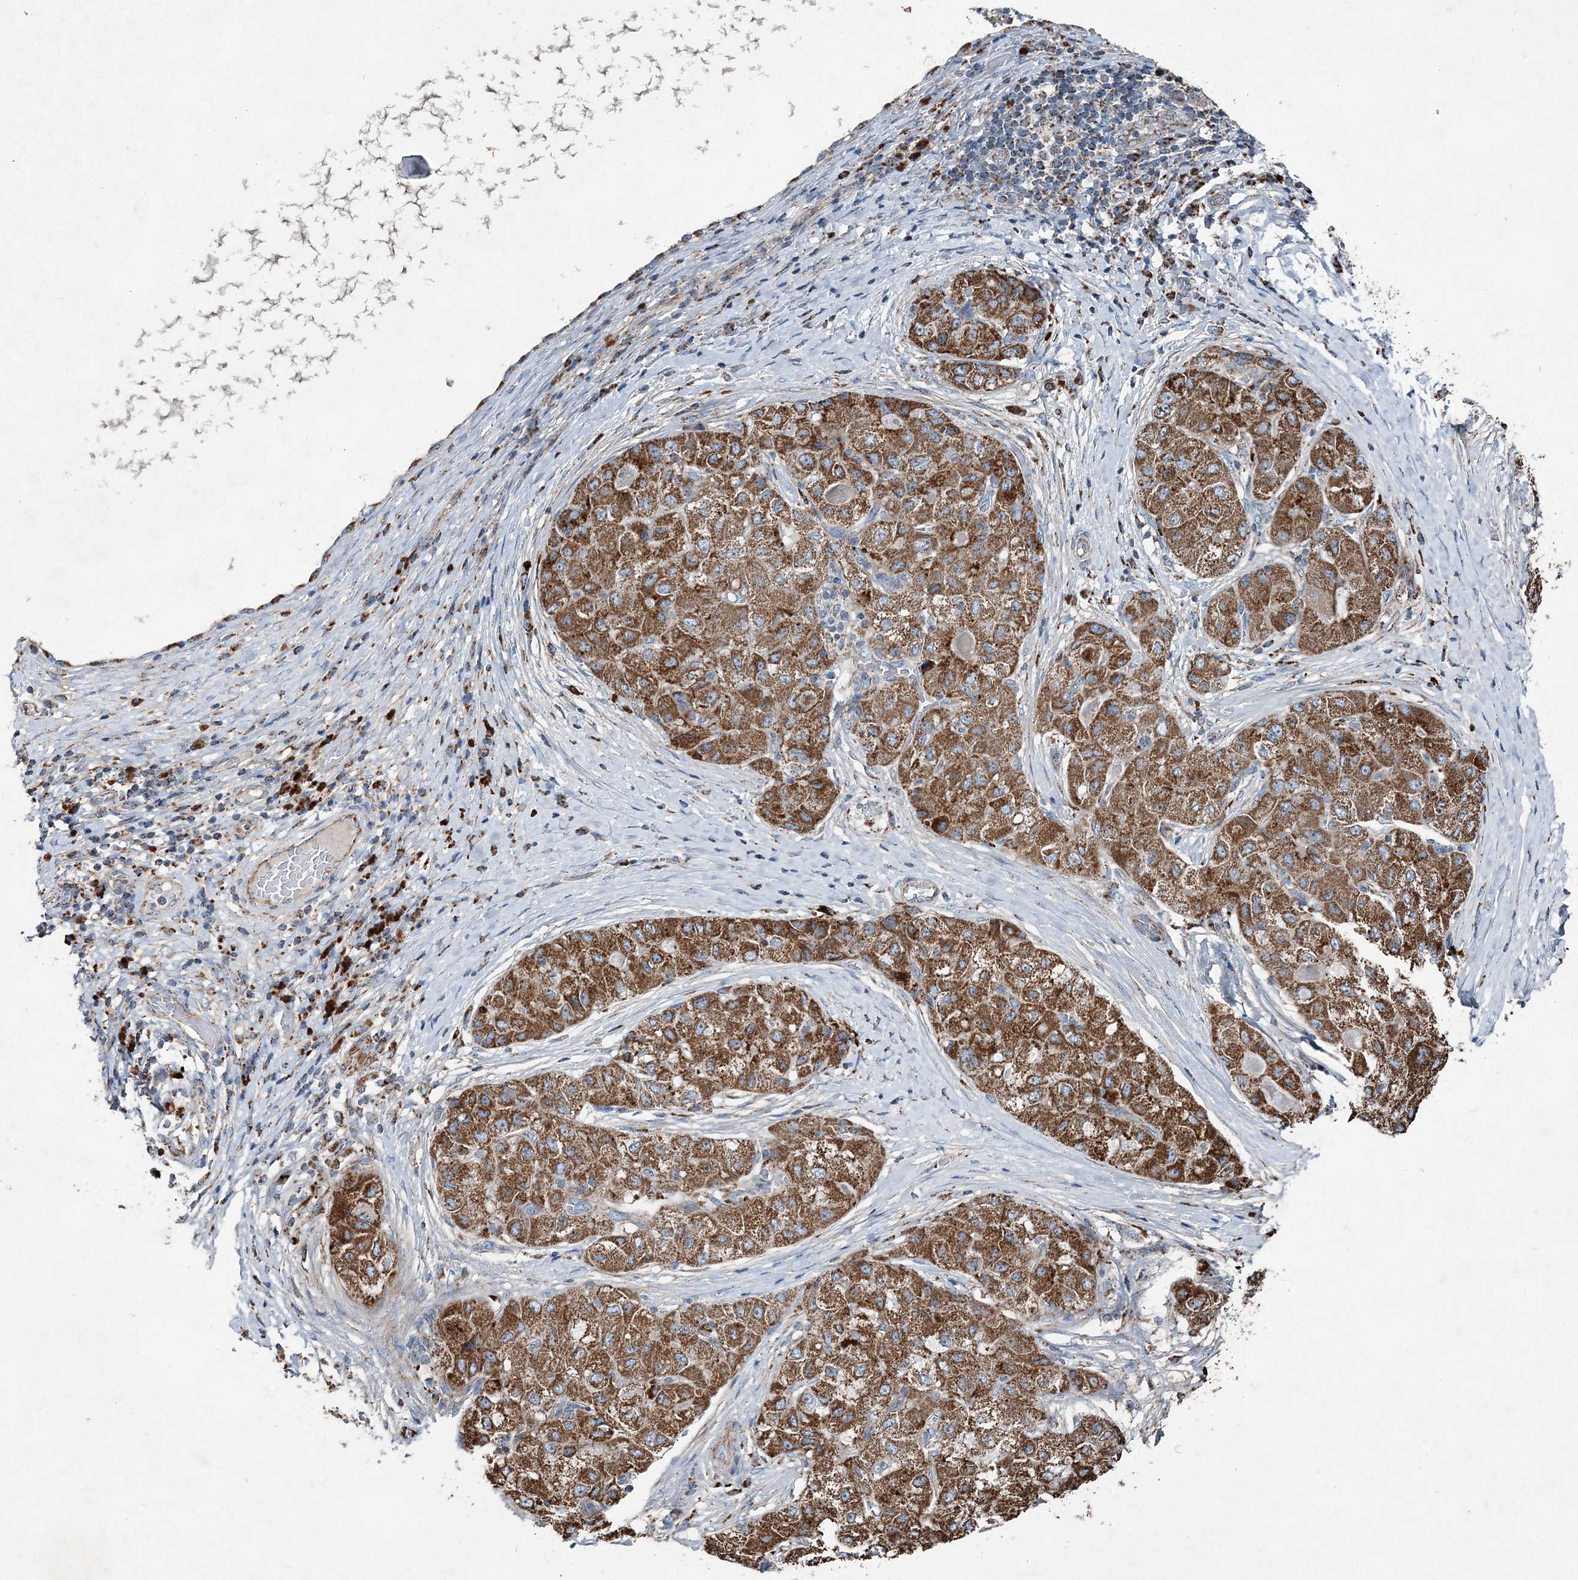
{"staining": {"intensity": "moderate", "quantity": ">75%", "location": "cytoplasmic/membranous"}, "tissue": "liver cancer", "cell_type": "Tumor cells", "image_type": "cancer", "snomed": [{"axis": "morphology", "description": "Carcinoma, Hepatocellular, NOS"}, {"axis": "topography", "description": "Liver"}], "caption": "Human liver cancer (hepatocellular carcinoma) stained with a brown dye shows moderate cytoplasmic/membranous positive staining in approximately >75% of tumor cells.", "gene": "SPAG16", "patient": {"sex": "male", "age": 80}}